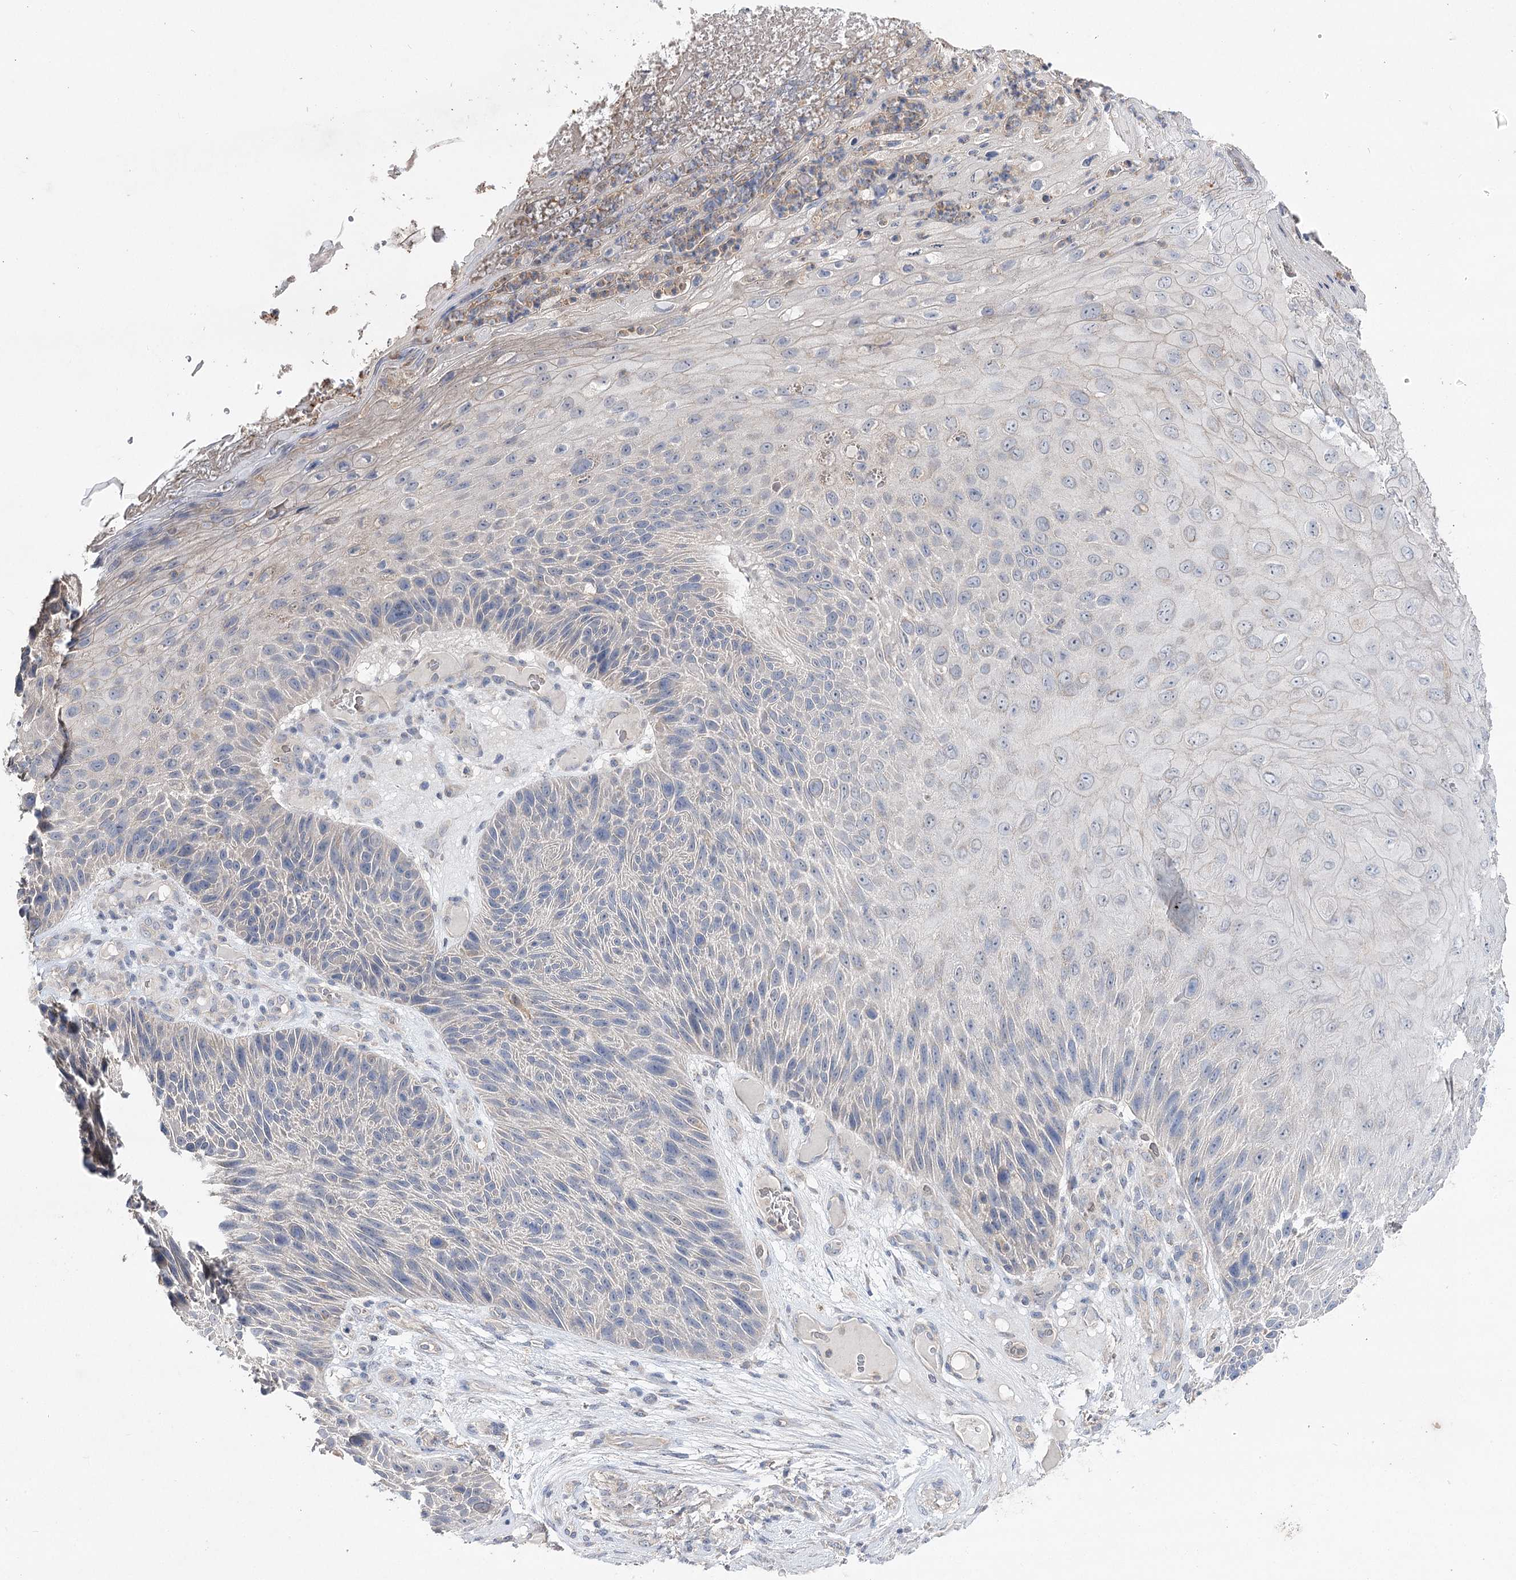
{"staining": {"intensity": "negative", "quantity": "none", "location": "none"}, "tissue": "skin cancer", "cell_type": "Tumor cells", "image_type": "cancer", "snomed": [{"axis": "morphology", "description": "Squamous cell carcinoma, NOS"}, {"axis": "topography", "description": "Skin"}], "caption": "Human skin squamous cell carcinoma stained for a protein using immunohistochemistry (IHC) demonstrates no staining in tumor cells.", "gene": "AURKC", "patient": {"sex": "female", "age": 88}}